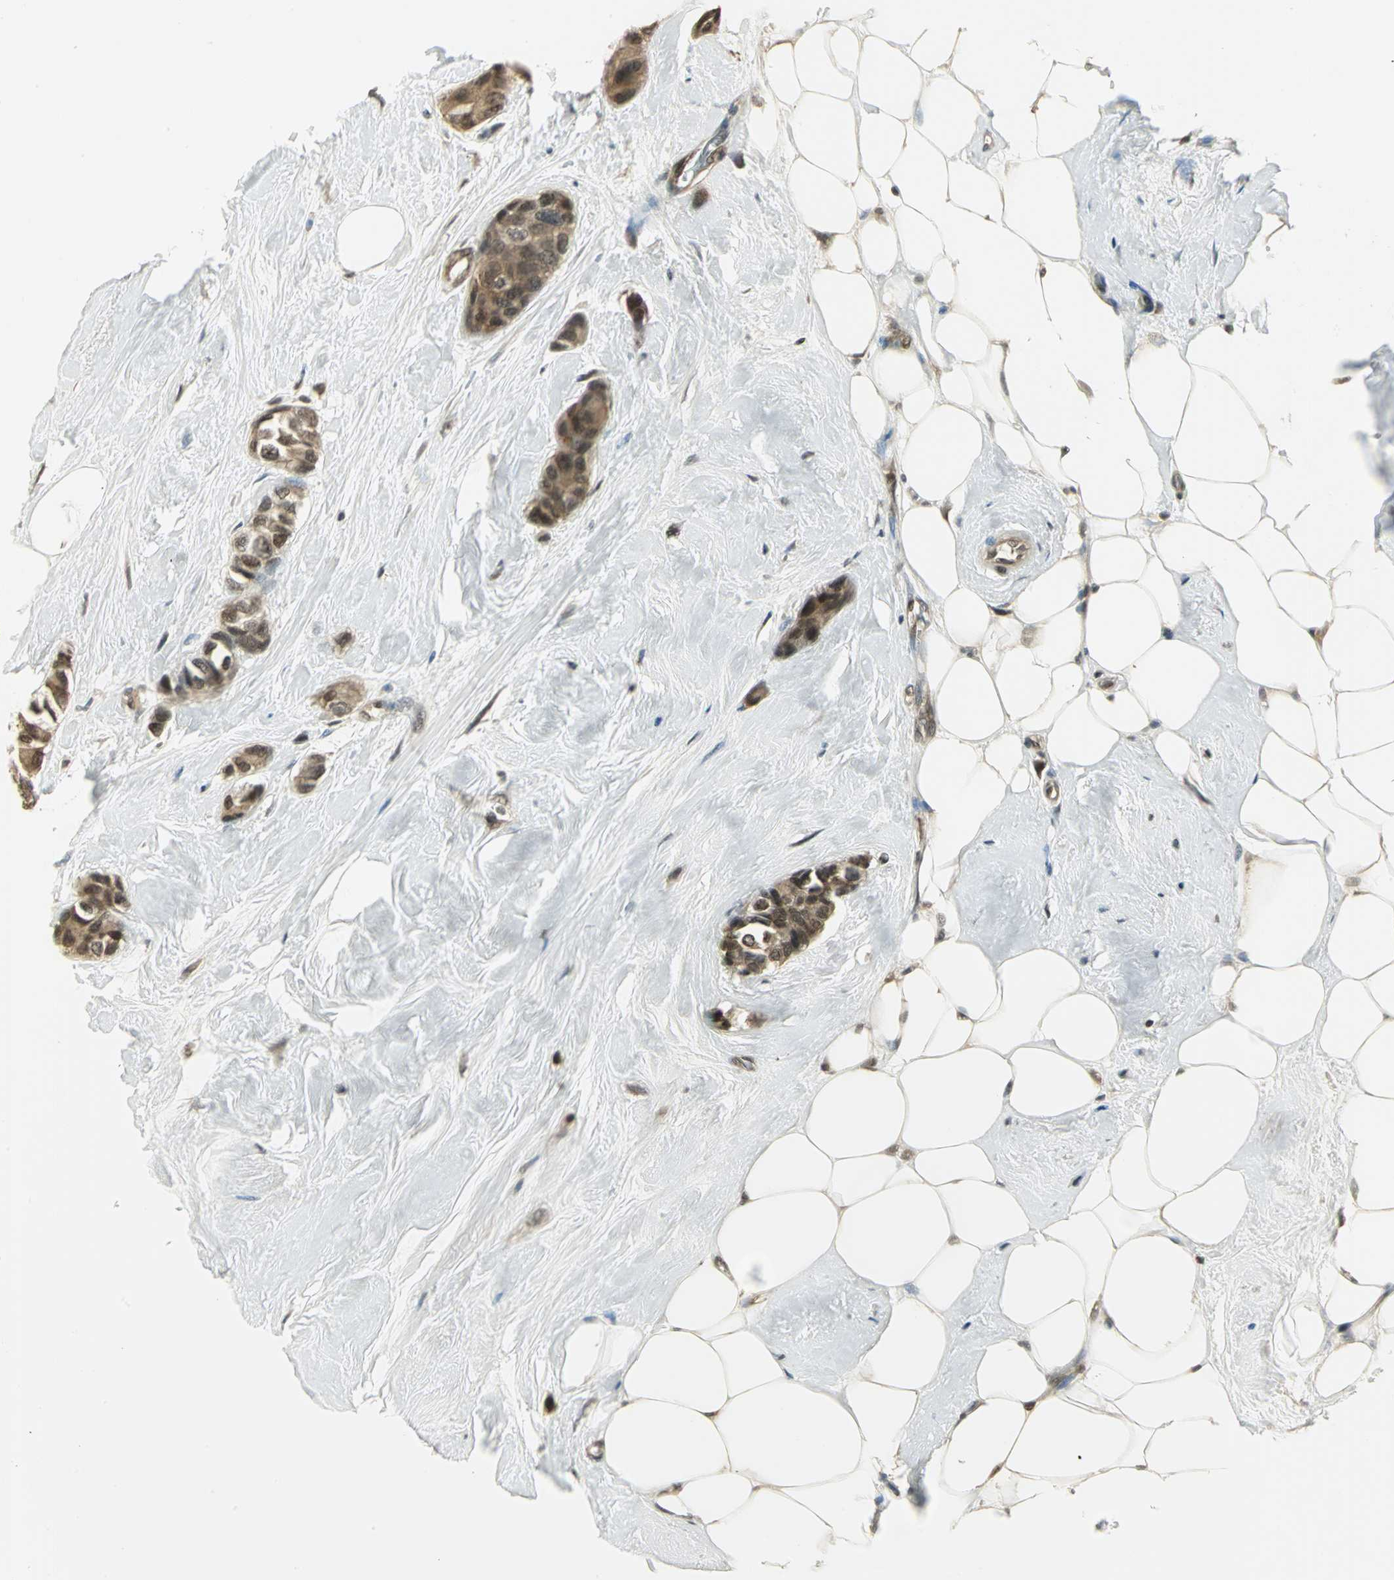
{"staining": {"intensity": "moderate", "quantity": ">75%", "location": "cytoplasmic/membranous,nuclear"}, "tissue": "breast cancer", "cell_type": "Tumor cells", "image_type": "cancer", "snomed": [{"axis": "morphology", "description": "Duct carcinoma"}, {"axis": "topography", "description": "Breast"}], "caption": "Immunohistochemistry of human breast cancer (infiltrating ductal carcinoma) demonstrates medium levels of moderate cytoplasmic/membranous and nuclear positivity in about >75% of tumor cells.", "gene": "CDC34", "patient": {"sex": "female", "age": 51}}